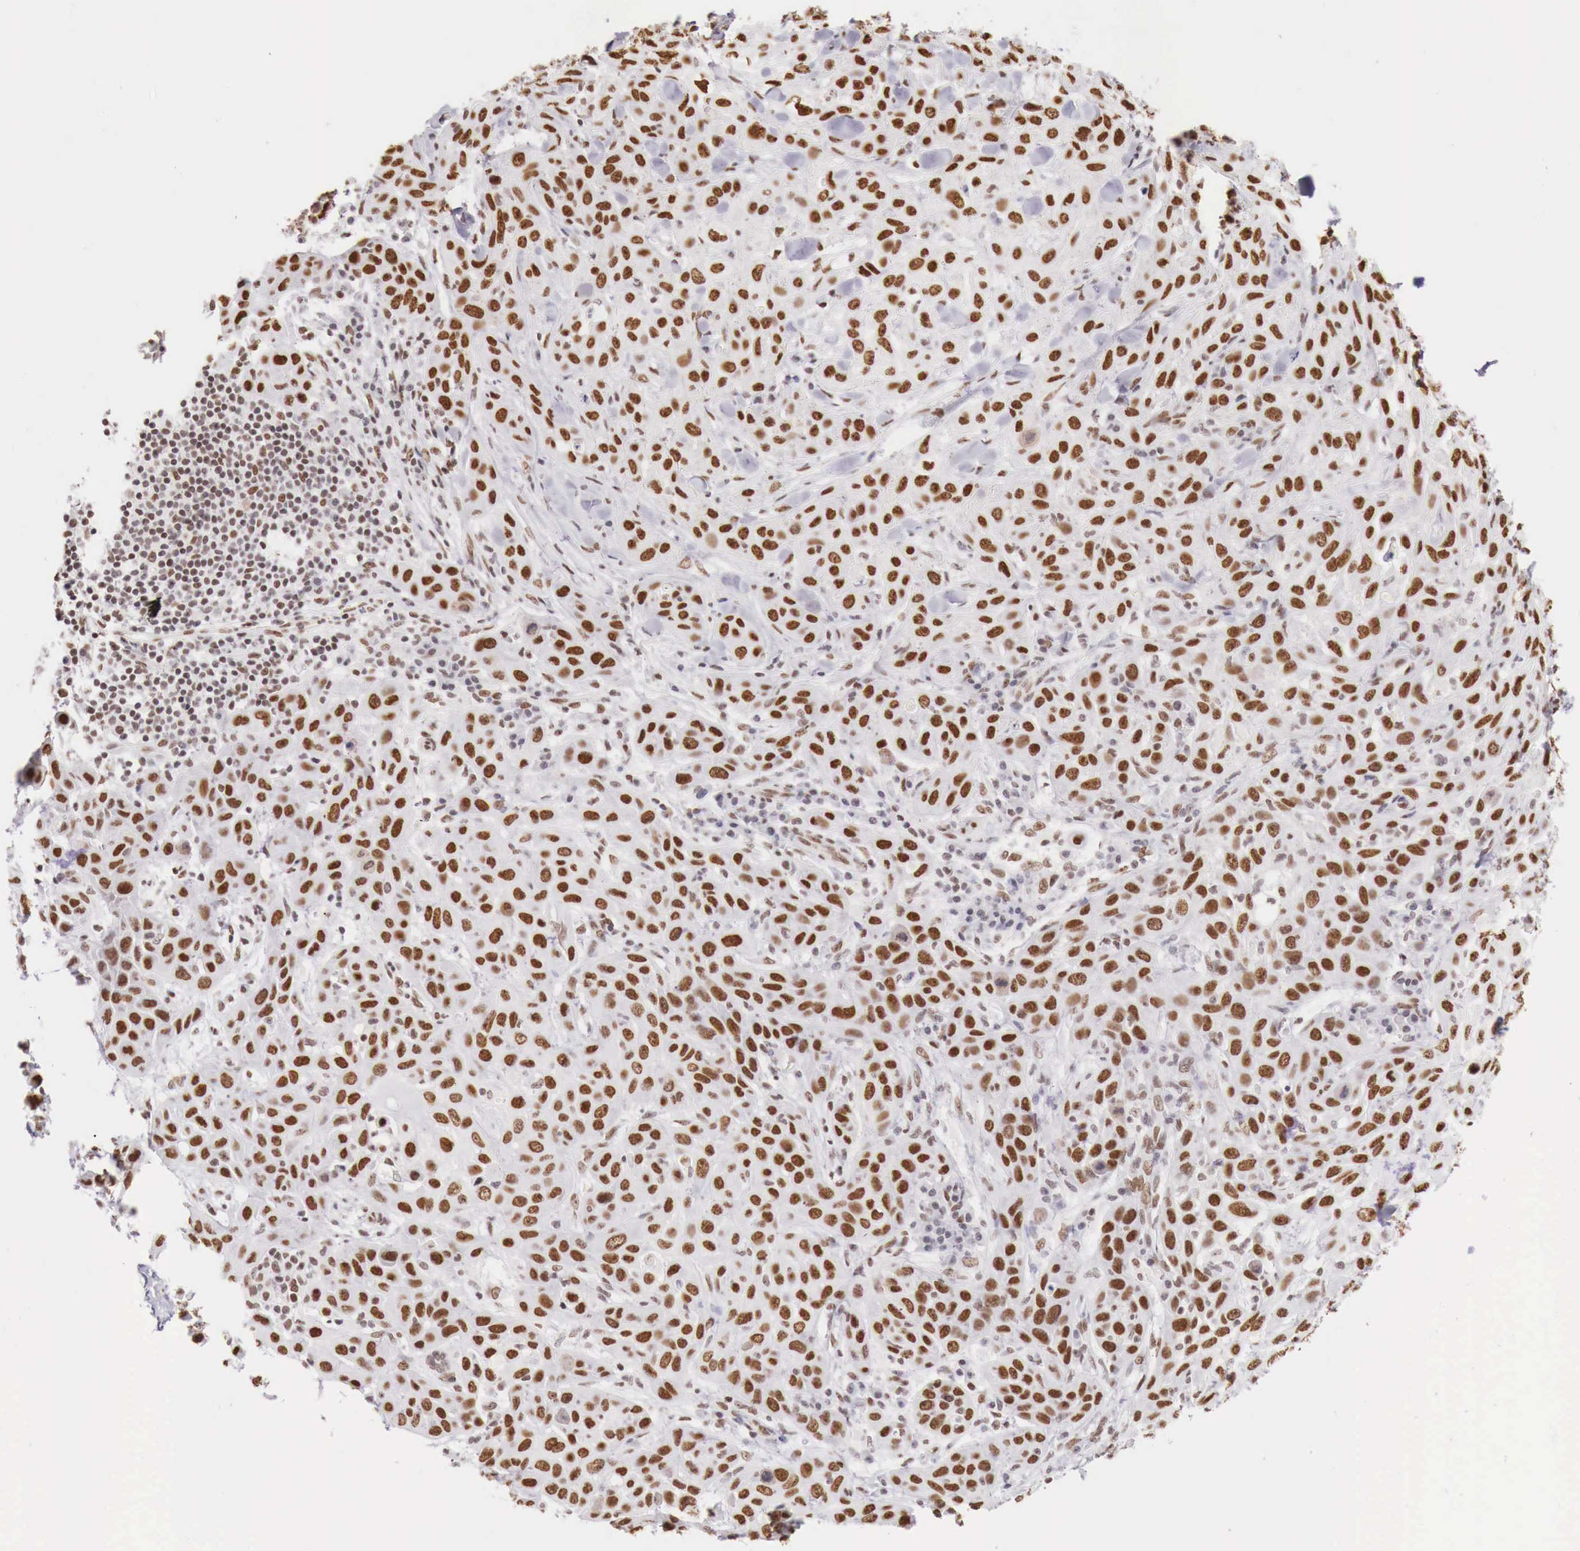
{"staining": {"intensity": "moderate", "quantity": "25%-75%", "location": "nuclear"}, "tissue": "skin cancer", "cell_type": "Tumor cells", "image_type": "cancer", "snomed": [{"axis": "morphology", "description": "Squamous cell carcinoma, NOS"}, {"axis": "topography", "description": "Skin"}], "caption": "High-power microscopy captured an immunohistochemistry photomicrograph of skin cancer, revealing moderate nuclear expression in approximately 25%-75% of tumor cells. (DAB IHC, brown staining for protein, blue staining for nuclei).", "gene": "PHF14", "patient": {"sex": "male", "age": 84}}